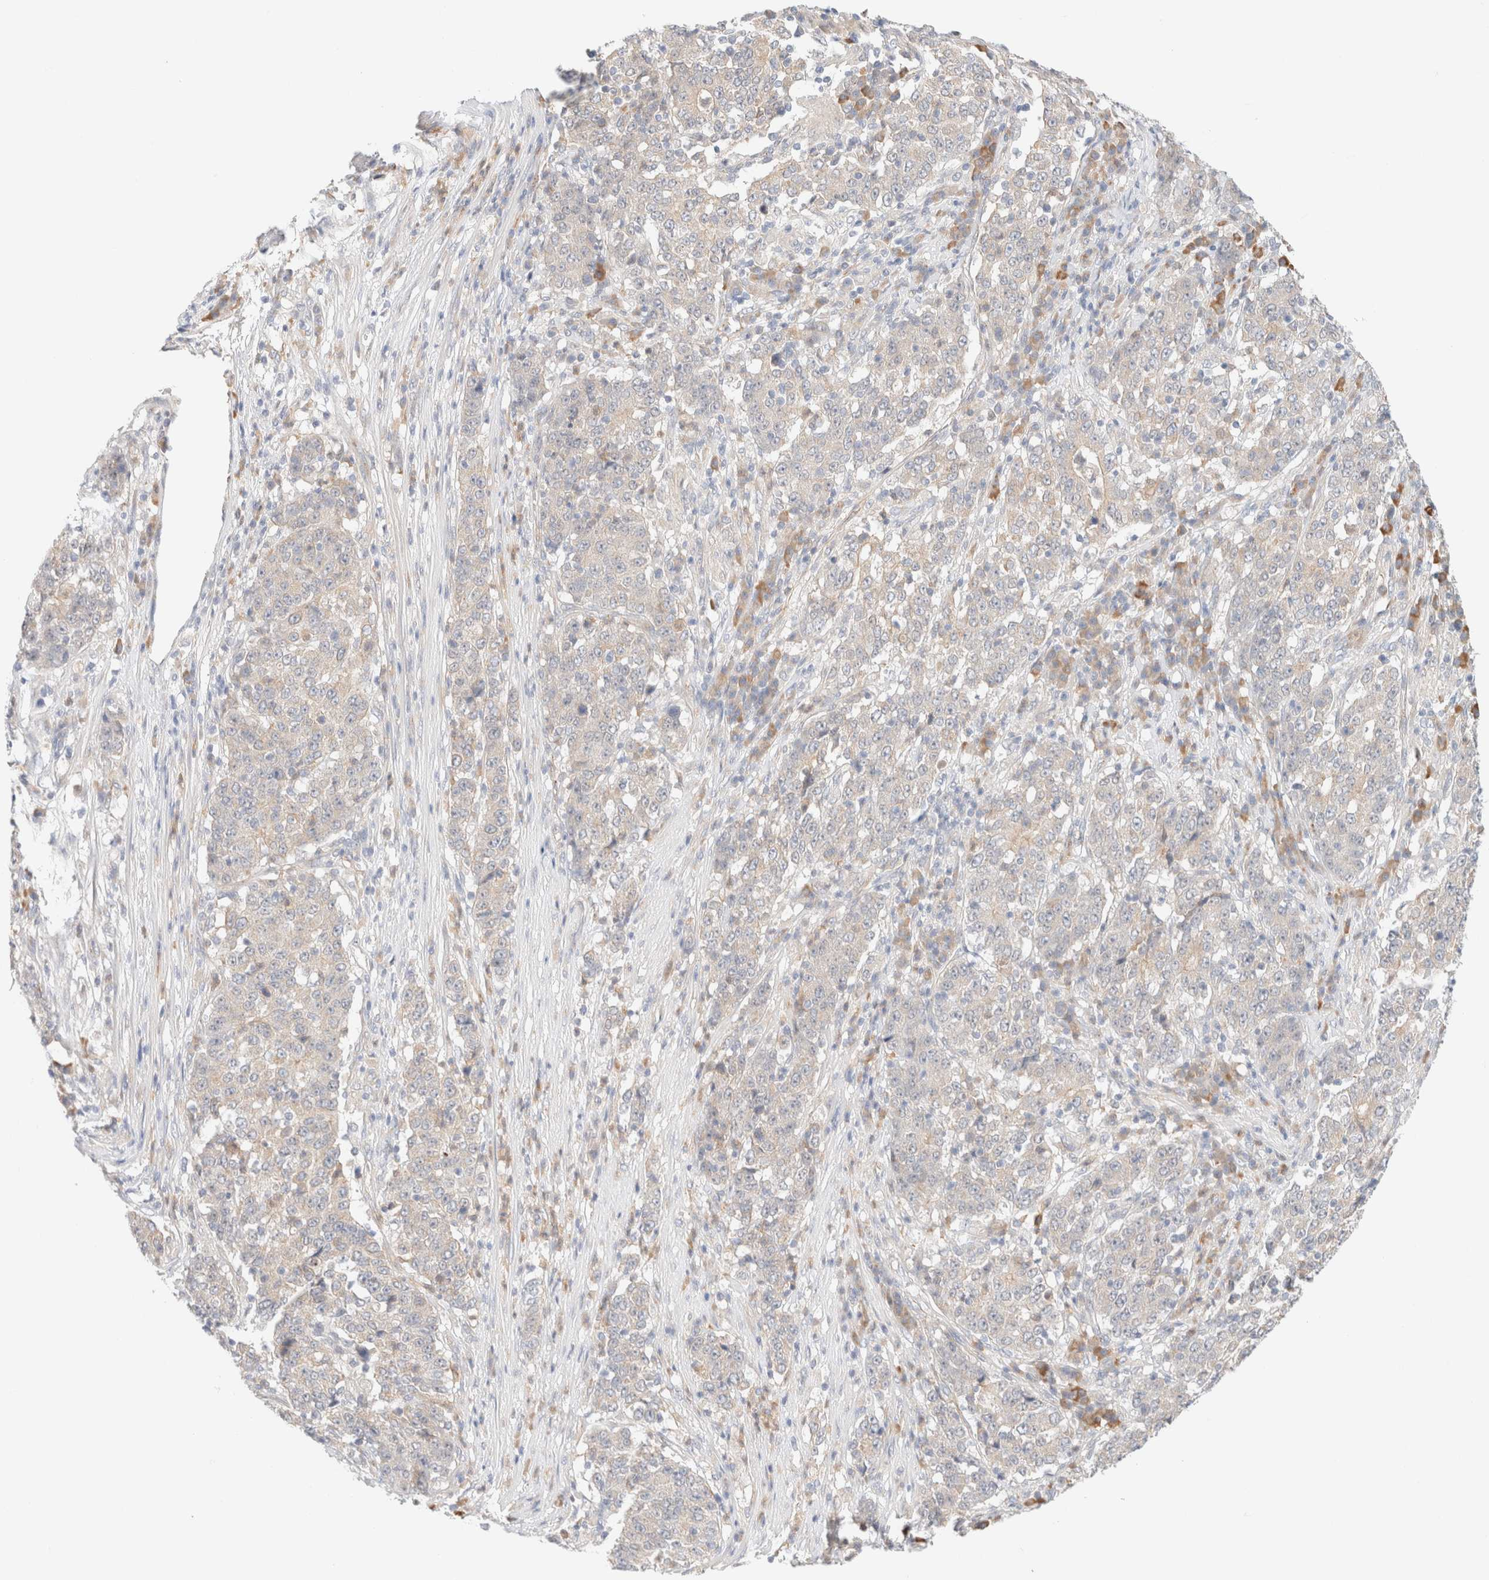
{"staining": {"intensity": "negative", "quantity": "none", "location": "none"}, "tissue": "stomach cancer", "cell_type": "Tumor cells", "image_type": "cancer", "snomed": [{"axis": "morphology", "description": "Adenocarcinoma, NOS"}, {"axis": "topography", "description": "Stomach"}], "caption": "Immunohistochemistry photomicrograph of neoplastic tissue: stomach cancer stained with DAB demonstrates no significant protein staining in tumor cells.", "gene": "UNC13B", "patient": {"sex": "male", "age": 59}}